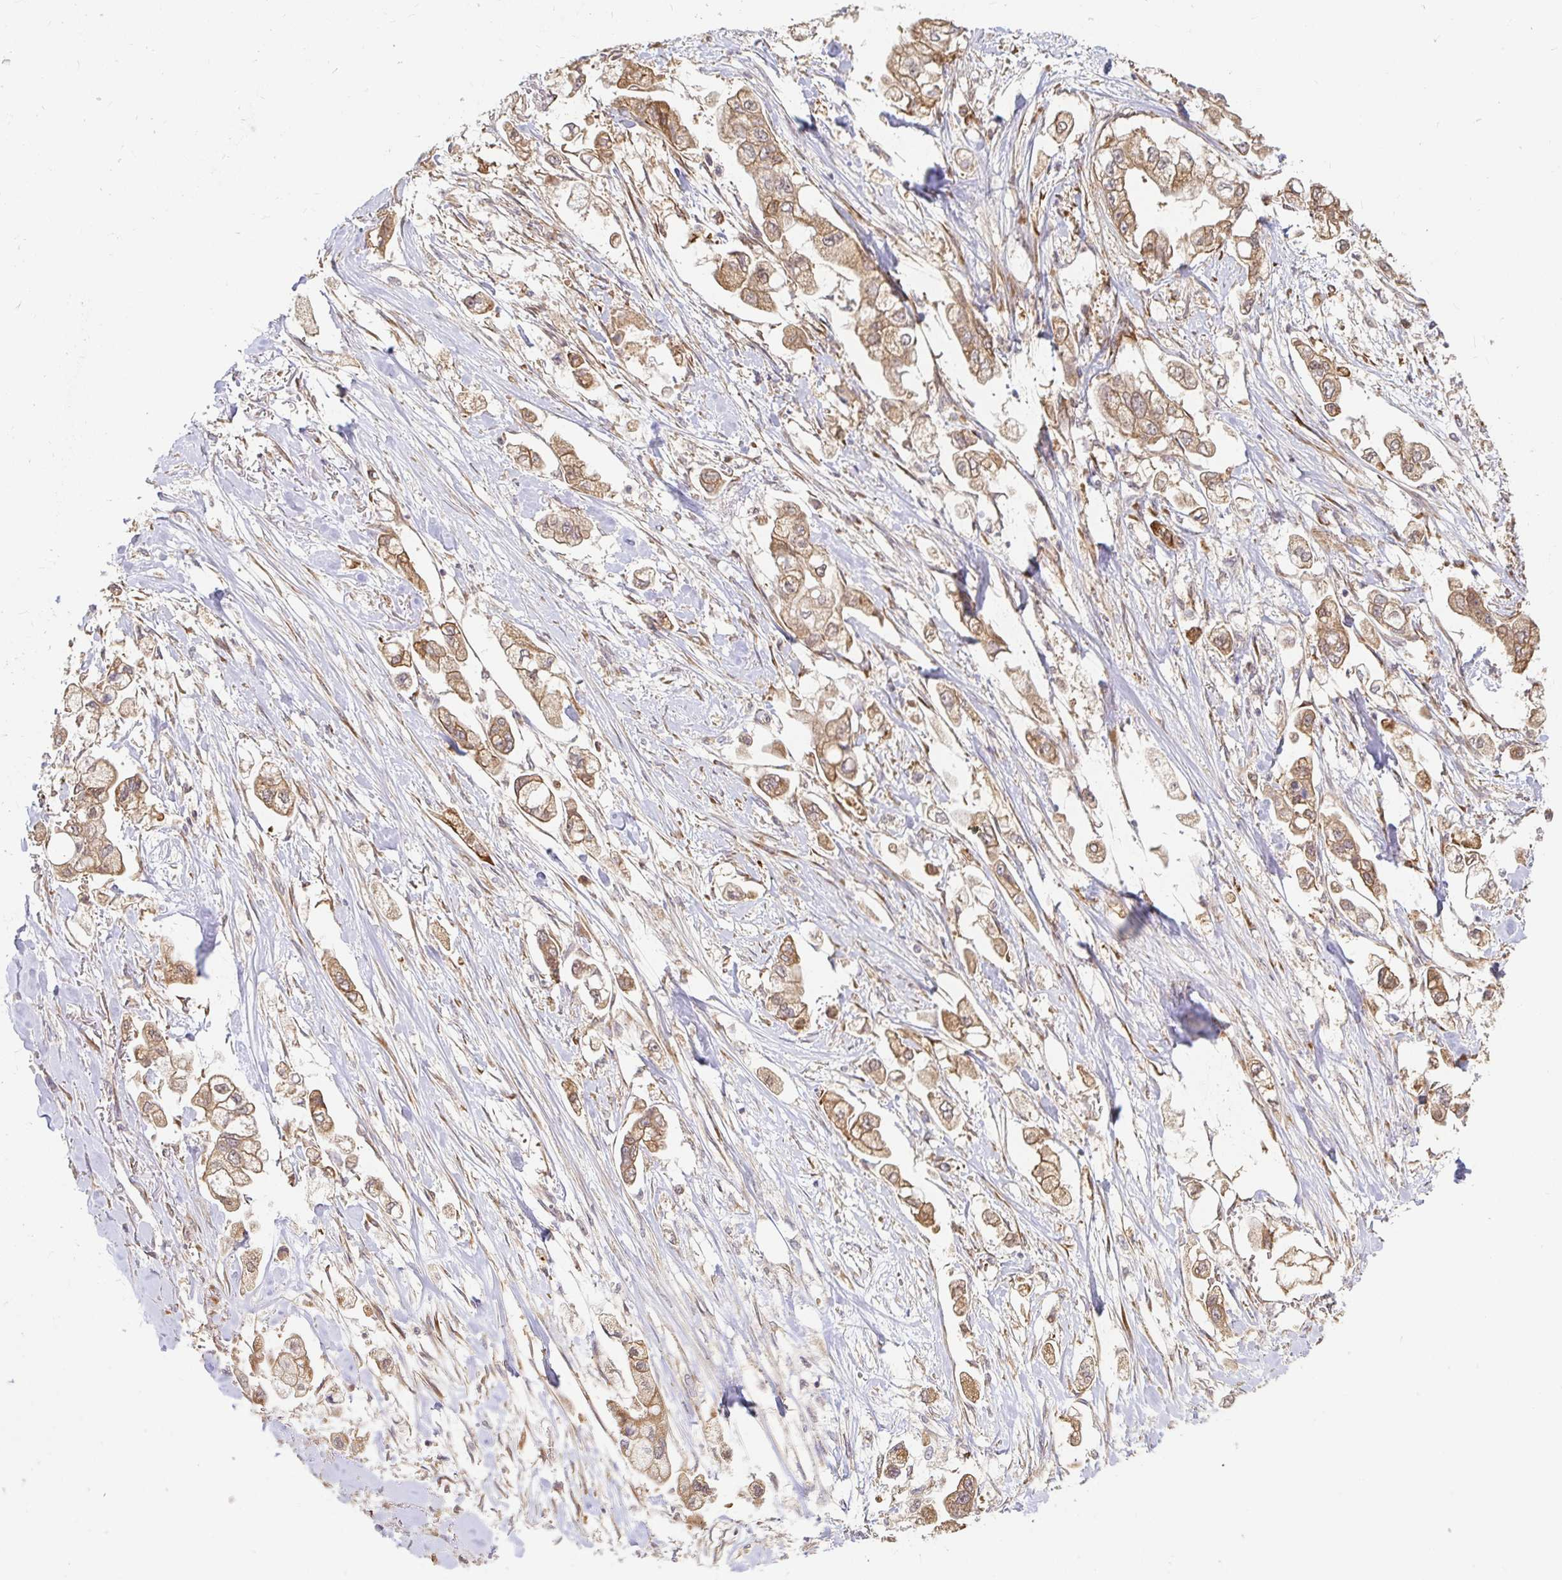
{"staining": {"intensity": "moderate", "quantity": ">75%", "location": "cytoplasmic/membranous"}, "tissue": "stomach cancer", "cell_type": "Tumor cells", "image_type": "cancer", "snomed": [{"axis": "morphology", "description": "Adenocarcinoma, NOS"}, {"axis": "topography", "description": "Stomach"}], "caption": "An immunohistochemistry image of neoplastic tissue is shown. Protein staining in brown highlights moderate cytoplasmic/membranous positivity in stomach cancer (adenocarcinoma) within tumor cells. Nuclei are stained in blue.", "gene": "CAST", "patient": {"sex": "male", "age": 62}}